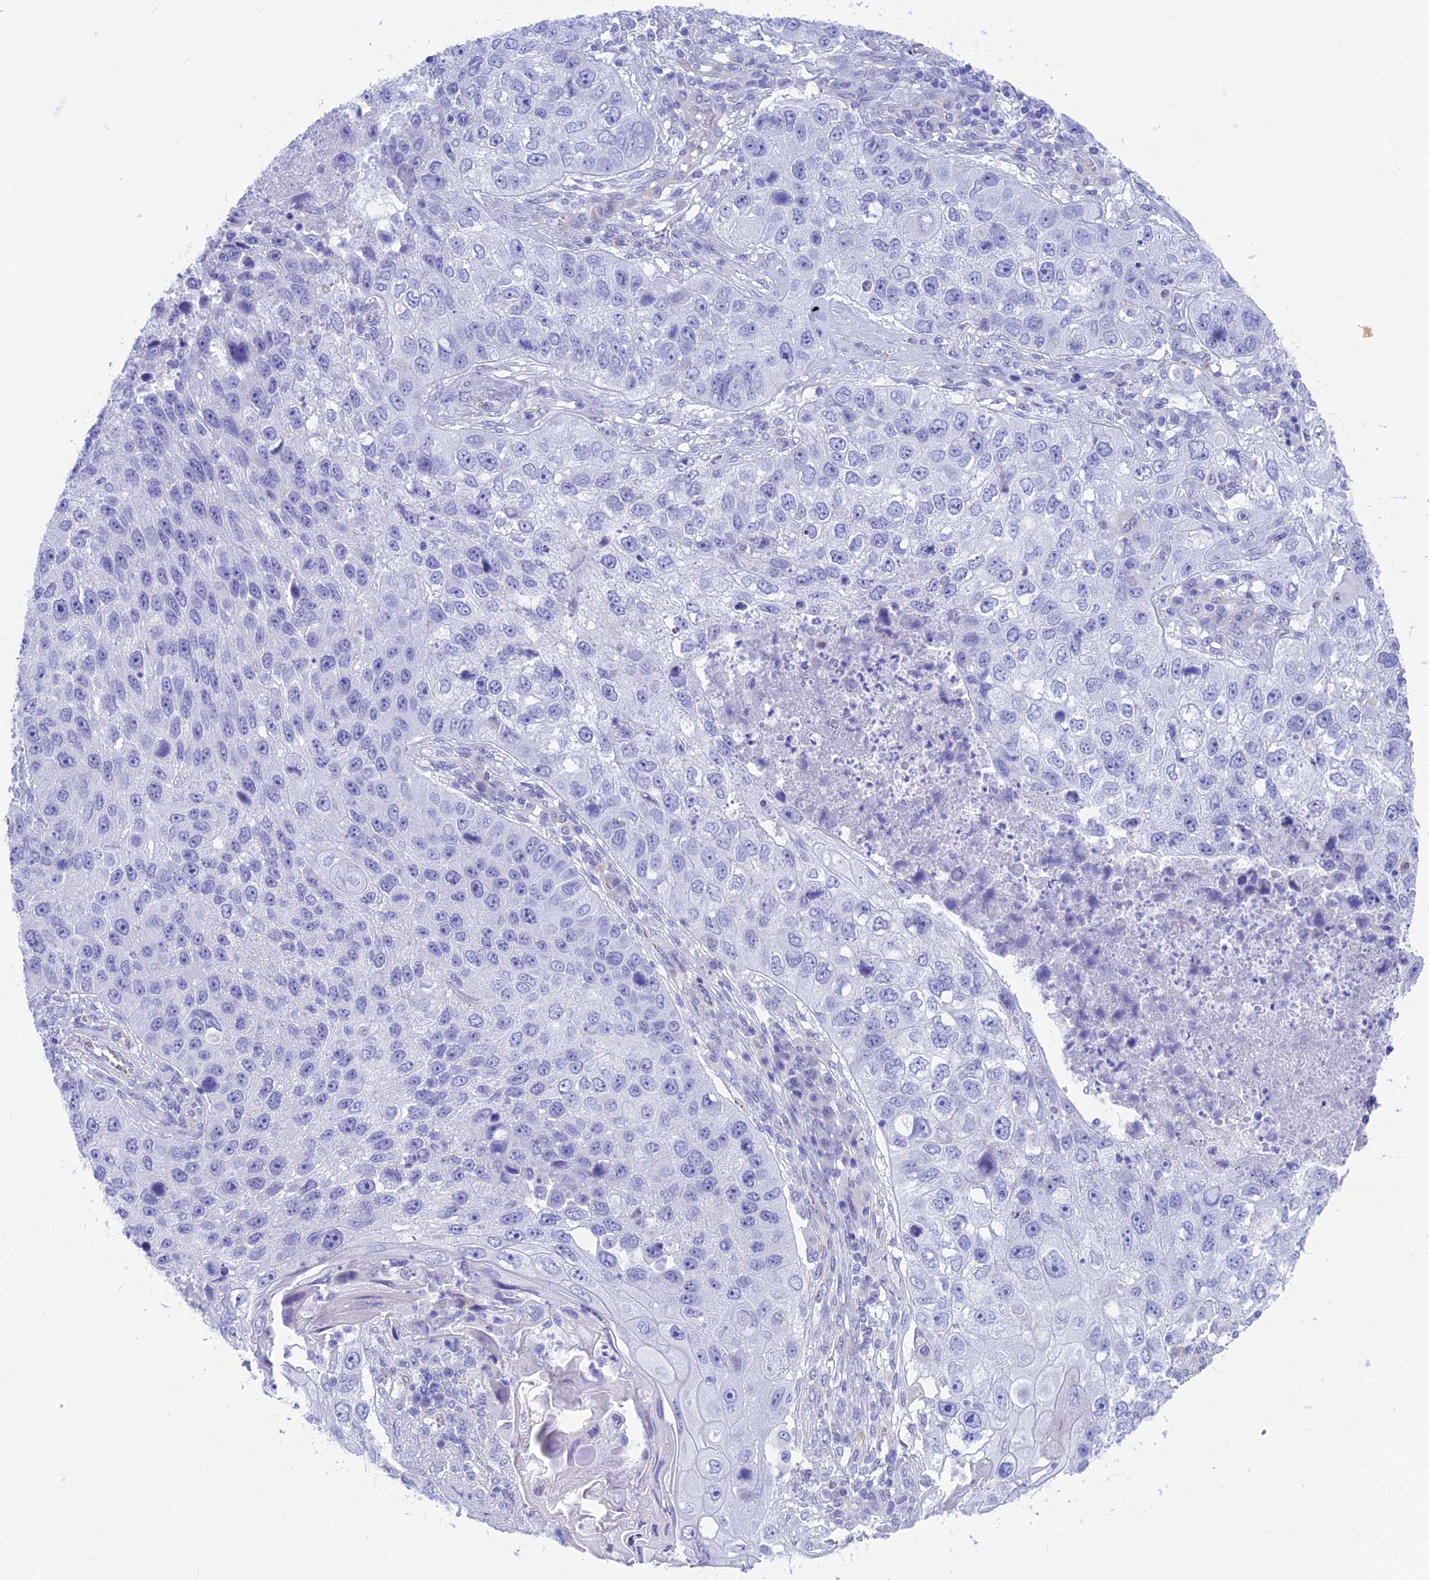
{"staining": {"intensity": "negative", "quantity": "none", "location": "none"}, "tissue": "lung cancer", "cell_type": "Tumor cells", "image_type": "cancer", "snomed": [{"axis": "morphology", "description": "Squamous cell carcinoma, NOS"}, {"axis": "topography", "description": "Lung"}], "caption": "IHC histopathology image of neoplastic tissue: human lung cancer (squamous cell carcinoma) stained with DAB (3,3'-diaminobenzidine) displays no significant protein staining in tumor cells.", "gene": "GNGT2", "patient": {"sex": "male", "age": 61}}